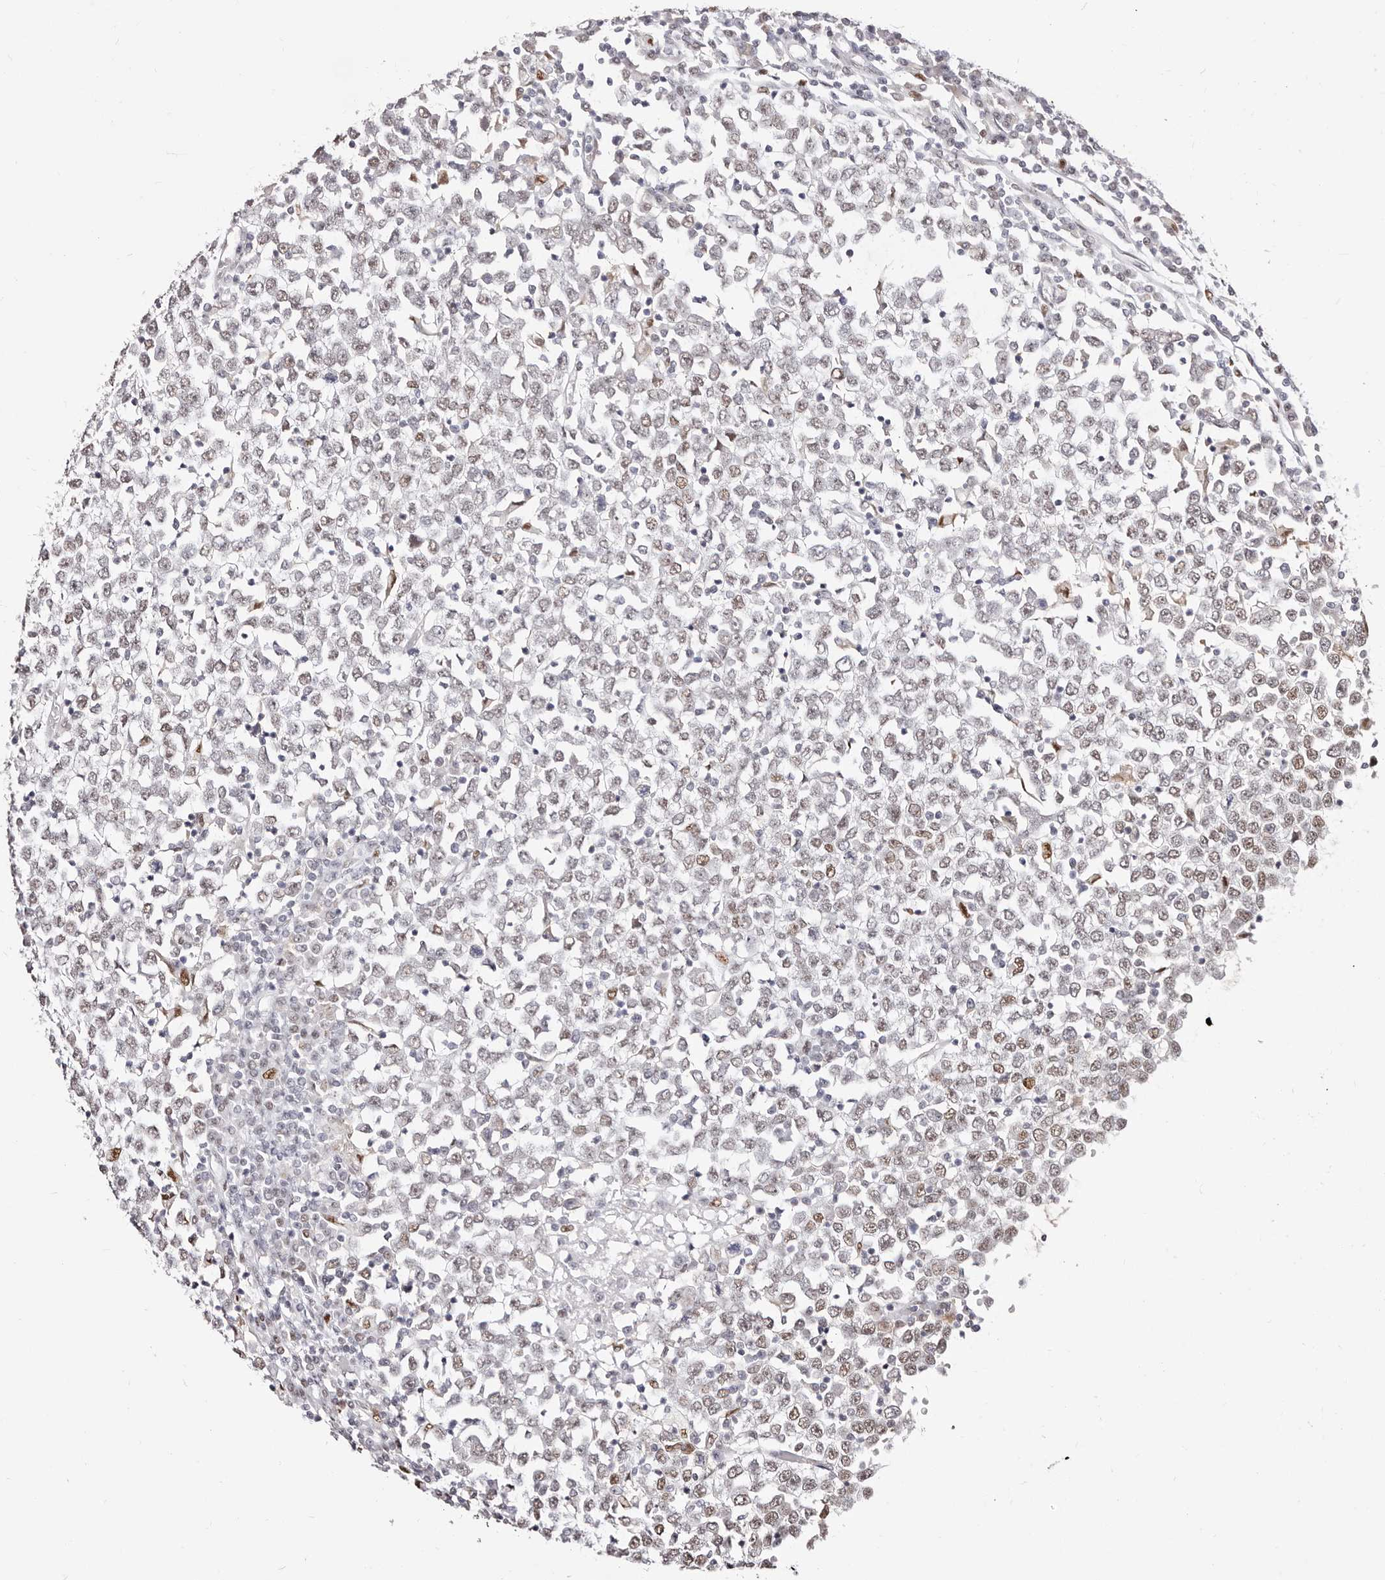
{"staining": {"intensity": "weak", "quantity": "25%-75%", "location": "nuclear"}, "tissue": "testis cancer", "cell_type": "Tumor cells", "image_type": "cancer", "snomed": [{"axis": "morphology", "description": "Seminoma, NOS"}, {"axis": "topography", "description": "Testis"}], "caption": "Testis cancer (seminoma) stained with a protein marker demonstrates weak staining in tumor cells.", "gene": "TKT", "patient": {"sex": "male", "age": 65}}